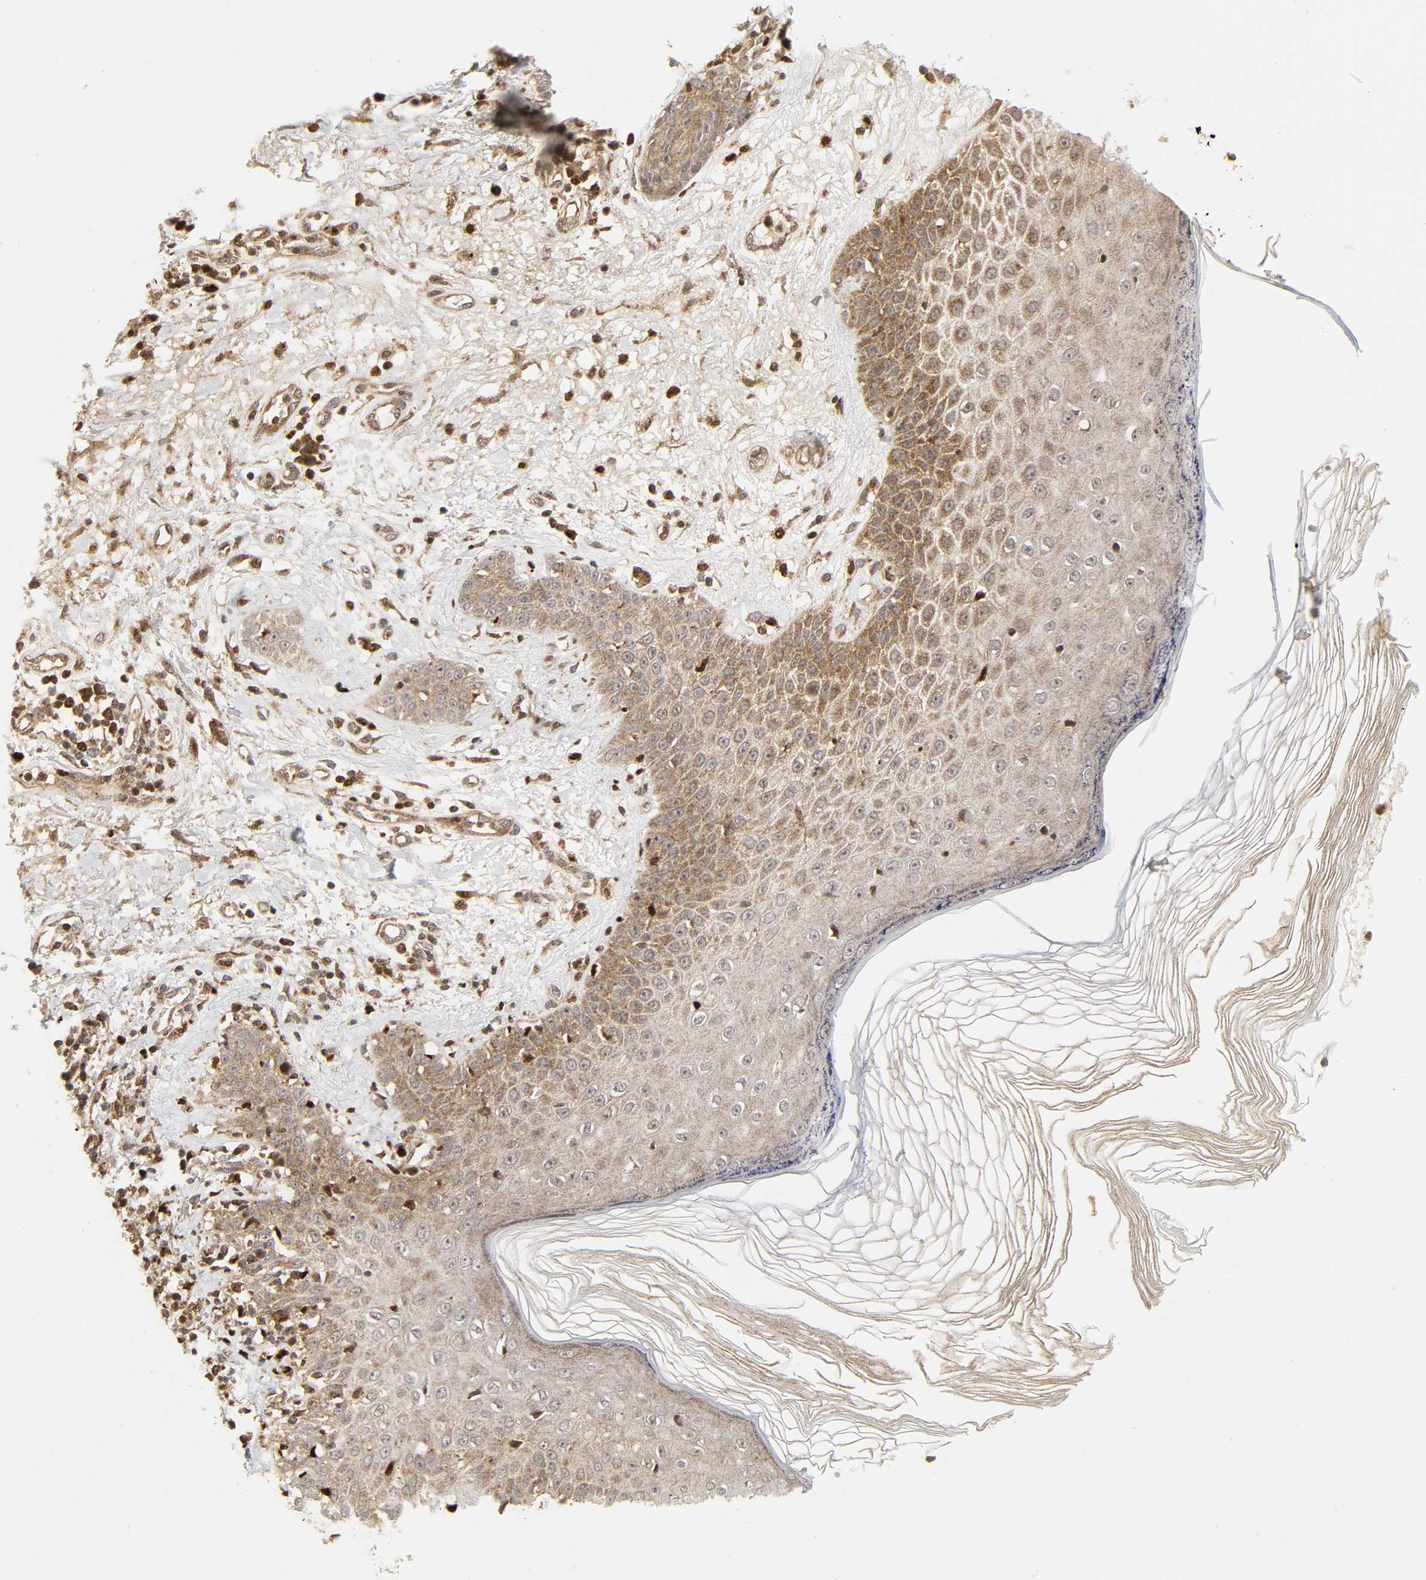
{"staining": {"intensity": "moderate", "quantity": ">75%", "location": "cytoplasmic/membranous"}, "tissue": "skin cancer", "cell_type": "Tumor cells", "image_type": "cancer", "snomed": [{"axis": "morphology", "description": "Squamous cell carcinoma, NOS"}, {"axis": "topography", "description": "Skin"}], "caption": "Moderate cytoplasmic/membranous protein expression is seen in approximately >75% of tumor cells in skin squamous cell carcinoma.", "gene": "CHUK", "patient": {"sex": "female", "age": 78}}